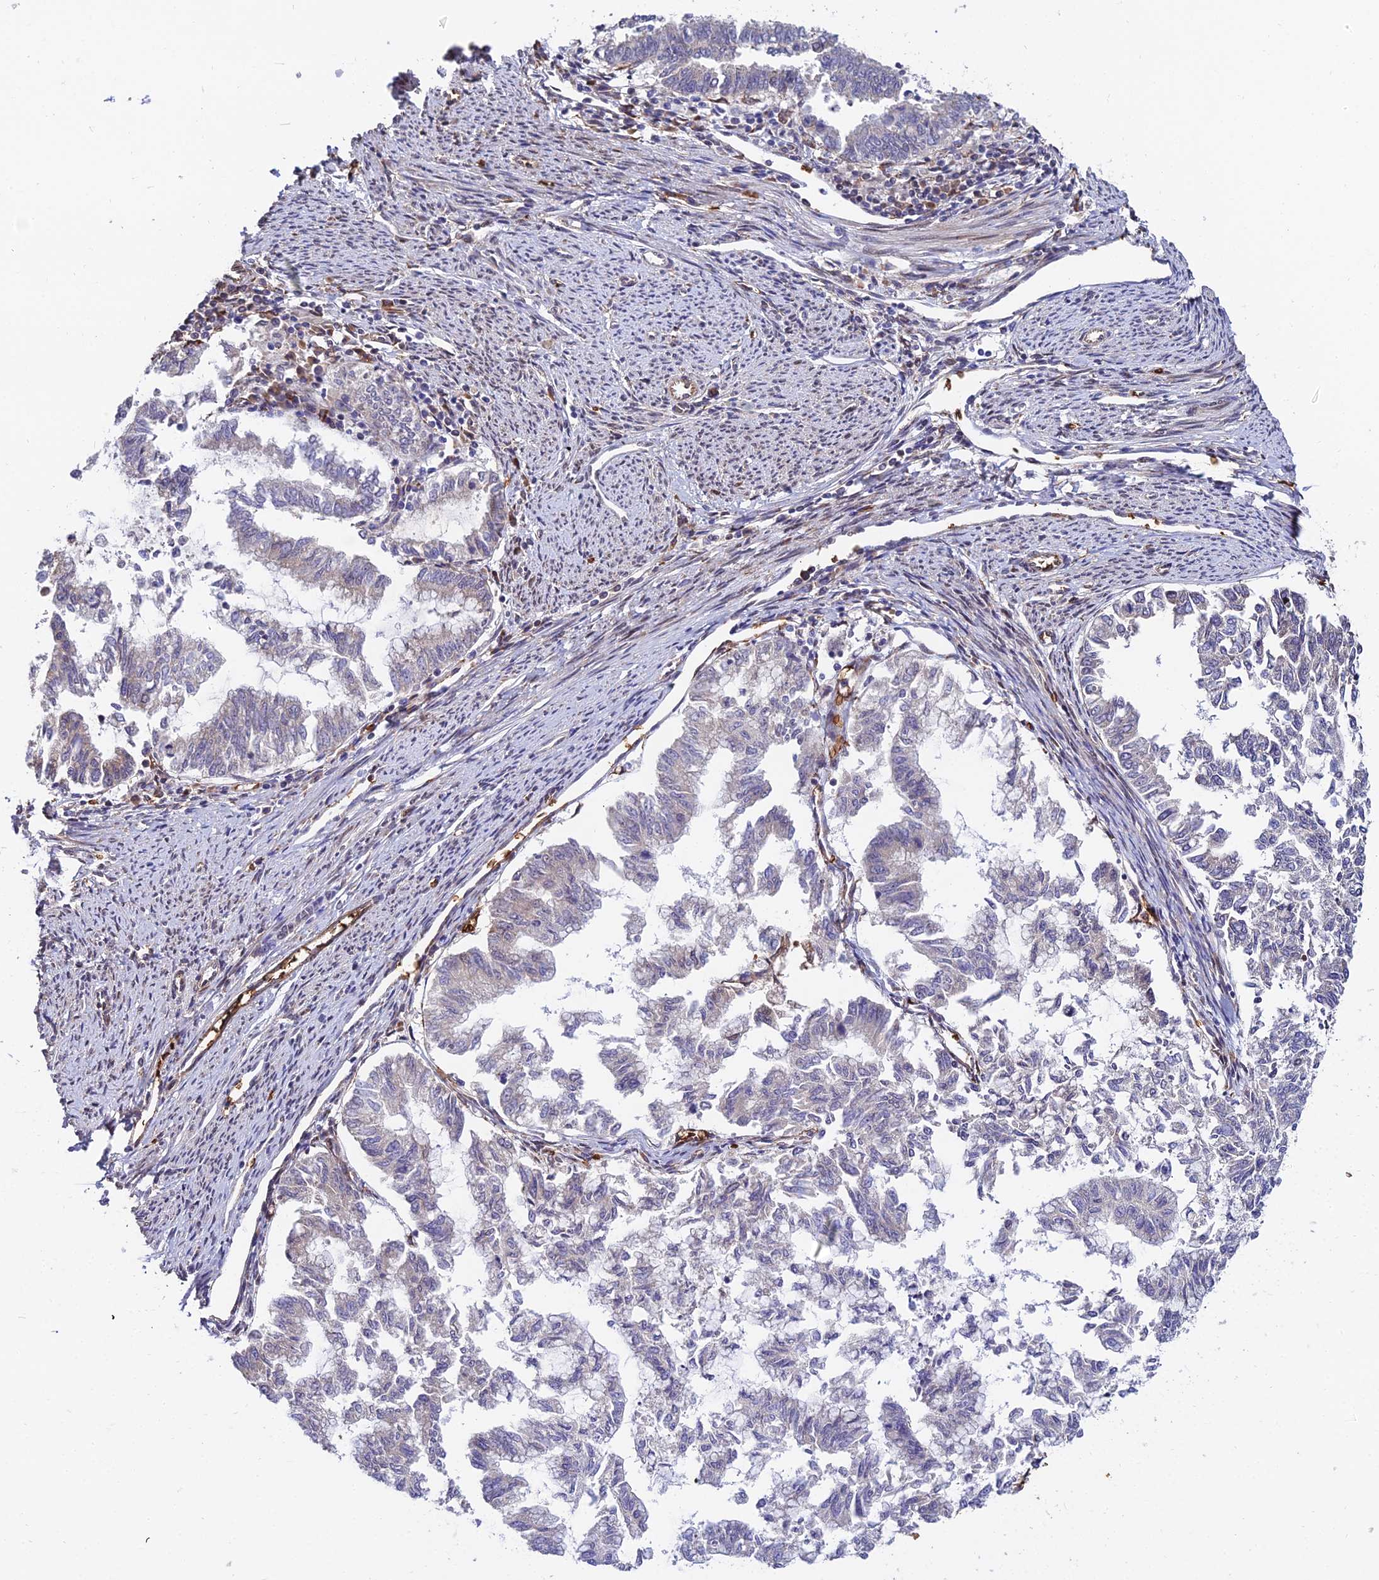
{"staining": {"intensity": "weak", "quantity": "<25%", "location": "cytoplasmic/membranous"}, "tissue": "endometrial cancer", "cell_type": "Tumor cells", "image_type": "cancer", "snomed": [{"axis": "morphology", "description": "Adenocarcinoma, NOS"}, {"axis": "topography", "description": "Endometrium"}], "caption": "Adenocarcinoma (endometrial) stained for a protein using immunohistochemistry demonstrates no staining tumor cells.", "gene": "BCL9", "patient": {"sex": "female", "age": 79}}